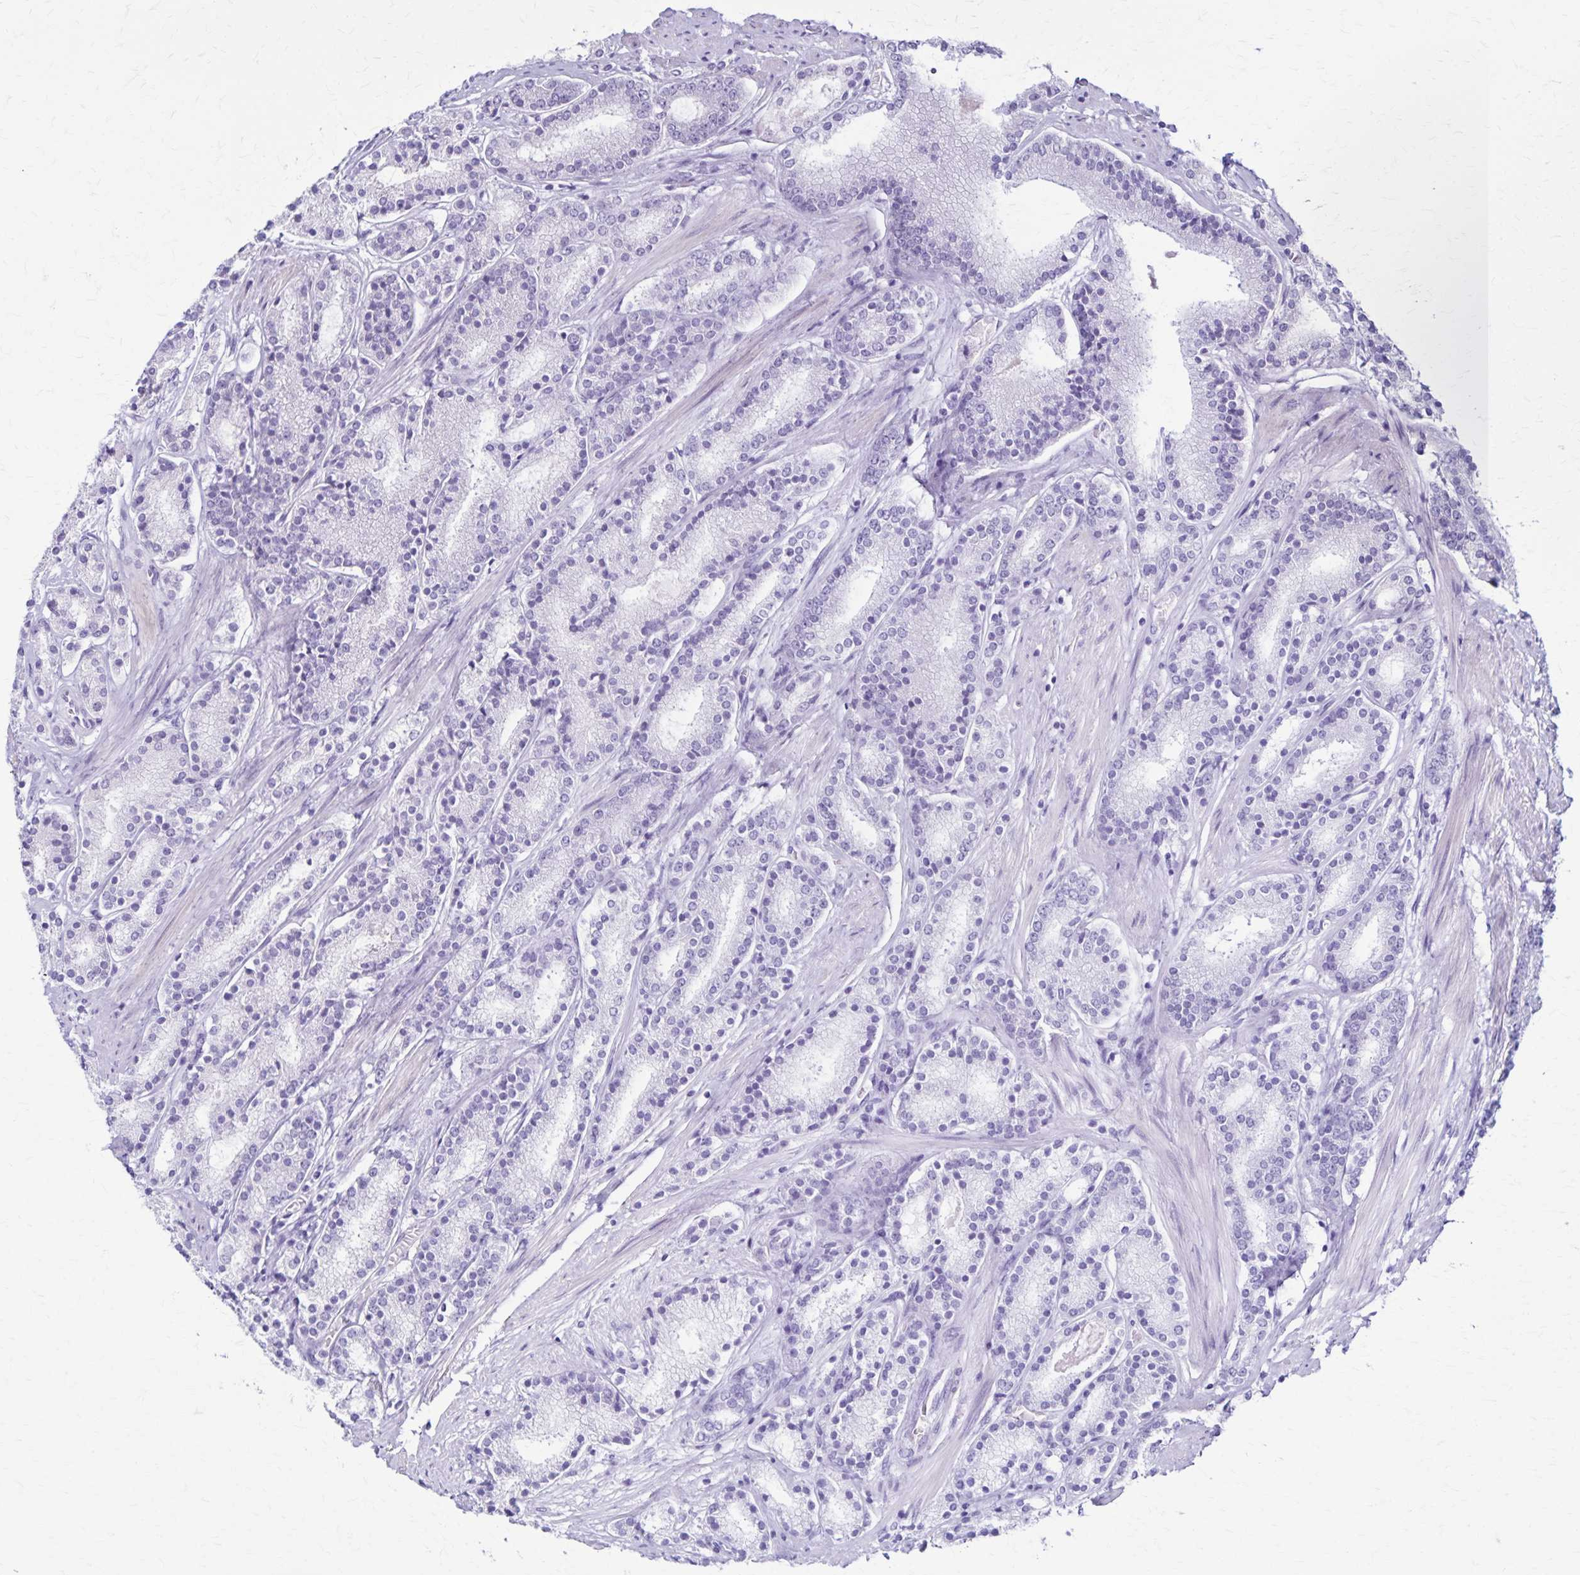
{"staining": {"intensity": "negative", "quantity": "none", "location": "none"}, "tissue": "prostate cancer", "cell_type": "Tumor cells", "image_type": "cancer", "snomed": [{"axis": "morphology", "description": "Adenocarcinoma, High grade"}, {"axis": "topography", "description": "Prostate"}], "caption": "Tumor cells show no significant staining in prostate cancer (adenocarcinoma (high-grade)).", "gene": "OR51B5", "patient": {"sex": "male", "age": 63}}